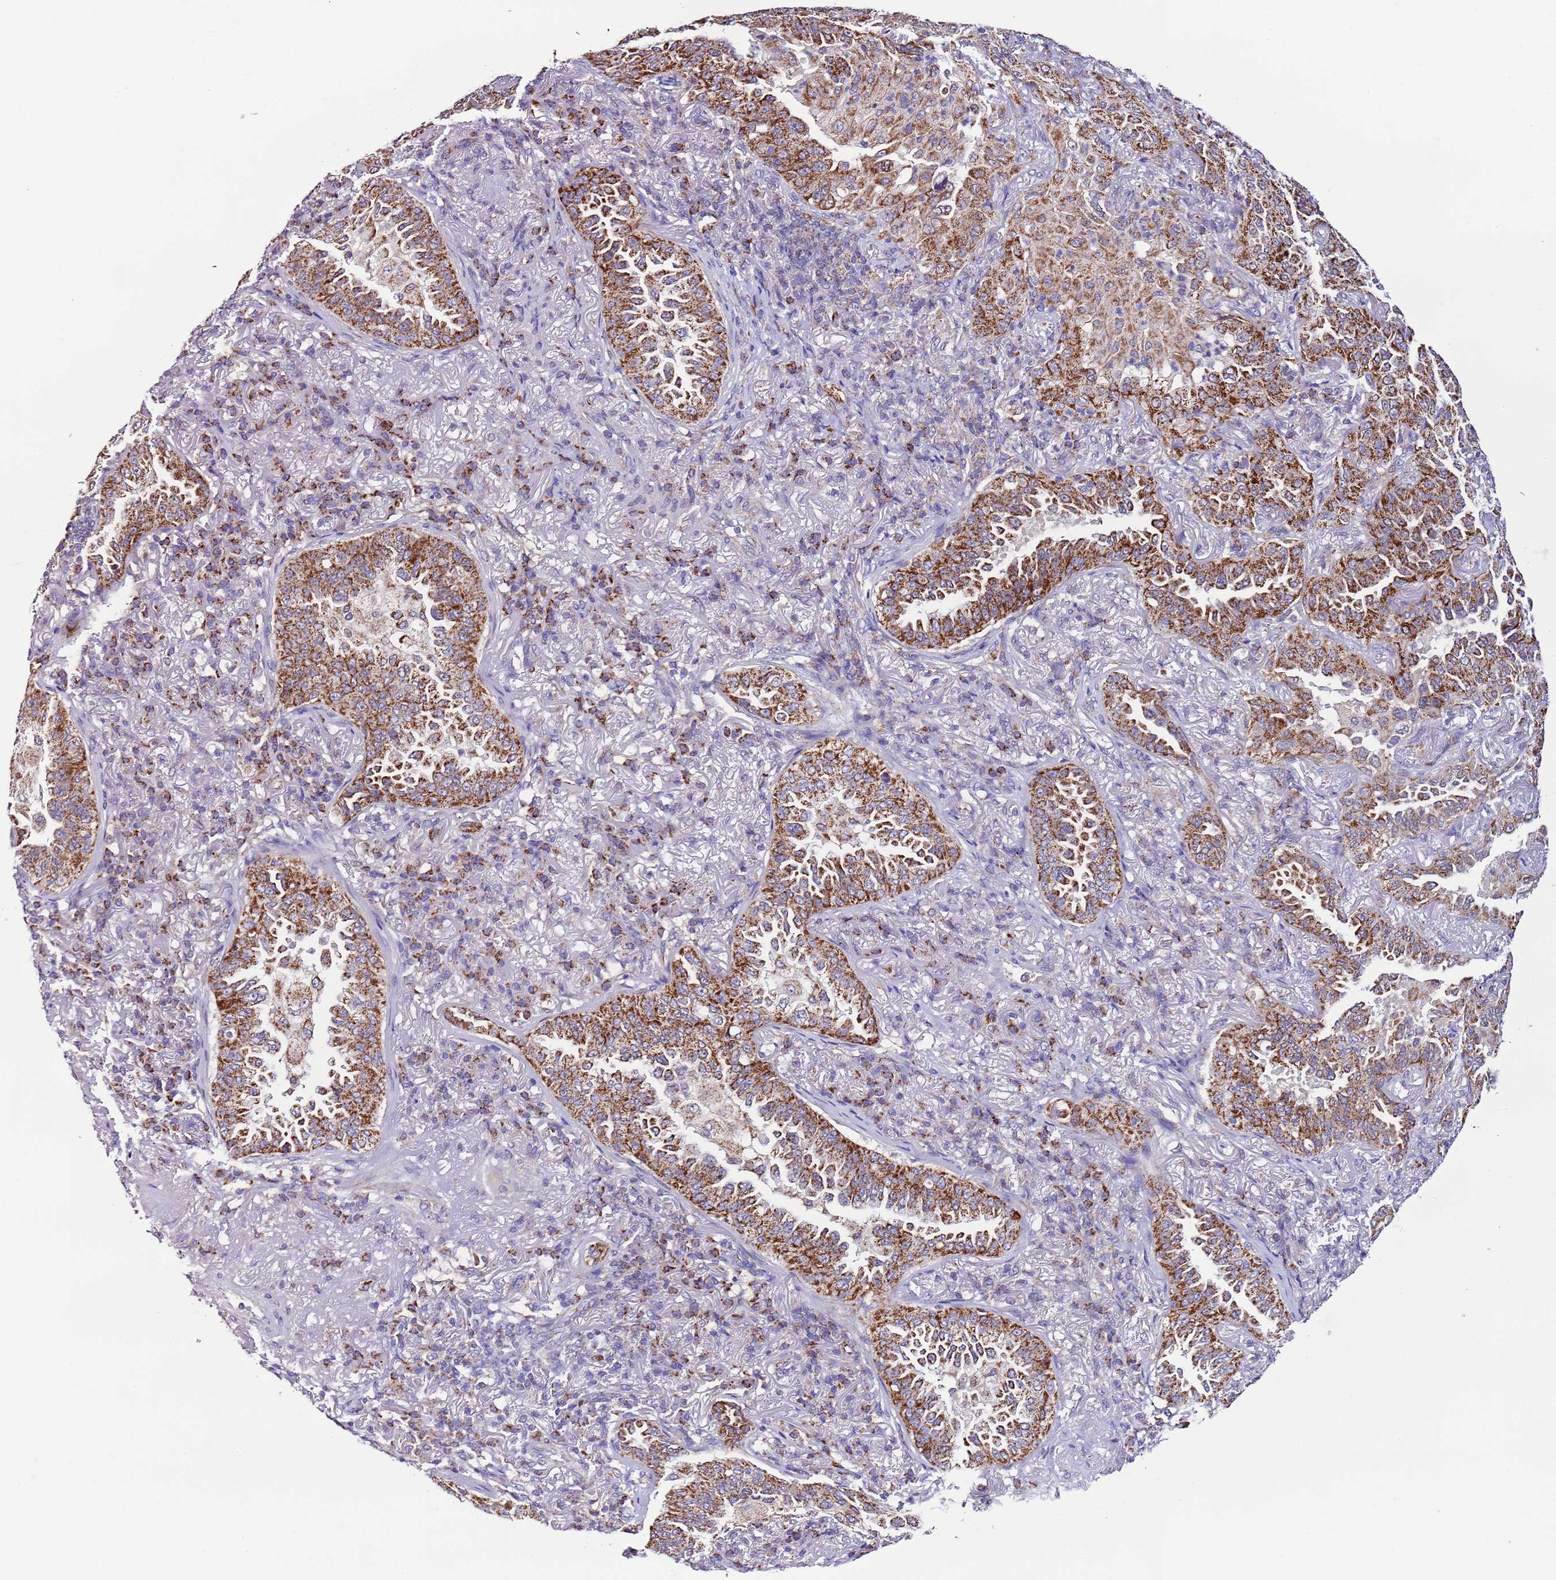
{"staining": {"intensity": "moderate", "quantity": ">75%", "location": "cytoplasmic/membranous"}, "tissue": "lung cancer", "cell_type": "Tumor cells", "image_type": "cancer", "snomed": [{"axis": "morphology", "description": "Adenocarcinoma, NOS"}, {"axis": "topography", "description": "Lung"}], "caption": "The photomicrograph shows staining of lung adenocarcinoma, revealing moderate cytoplasmic/membranous protein positivity (brown color) within tumor cells. Using DAB (brown) and hematoxylin (blue) stains, captured at high magnification using brightfield microscopy.", "gene": "UEVLD", "patient": {"sex": "female", "age": 69}}